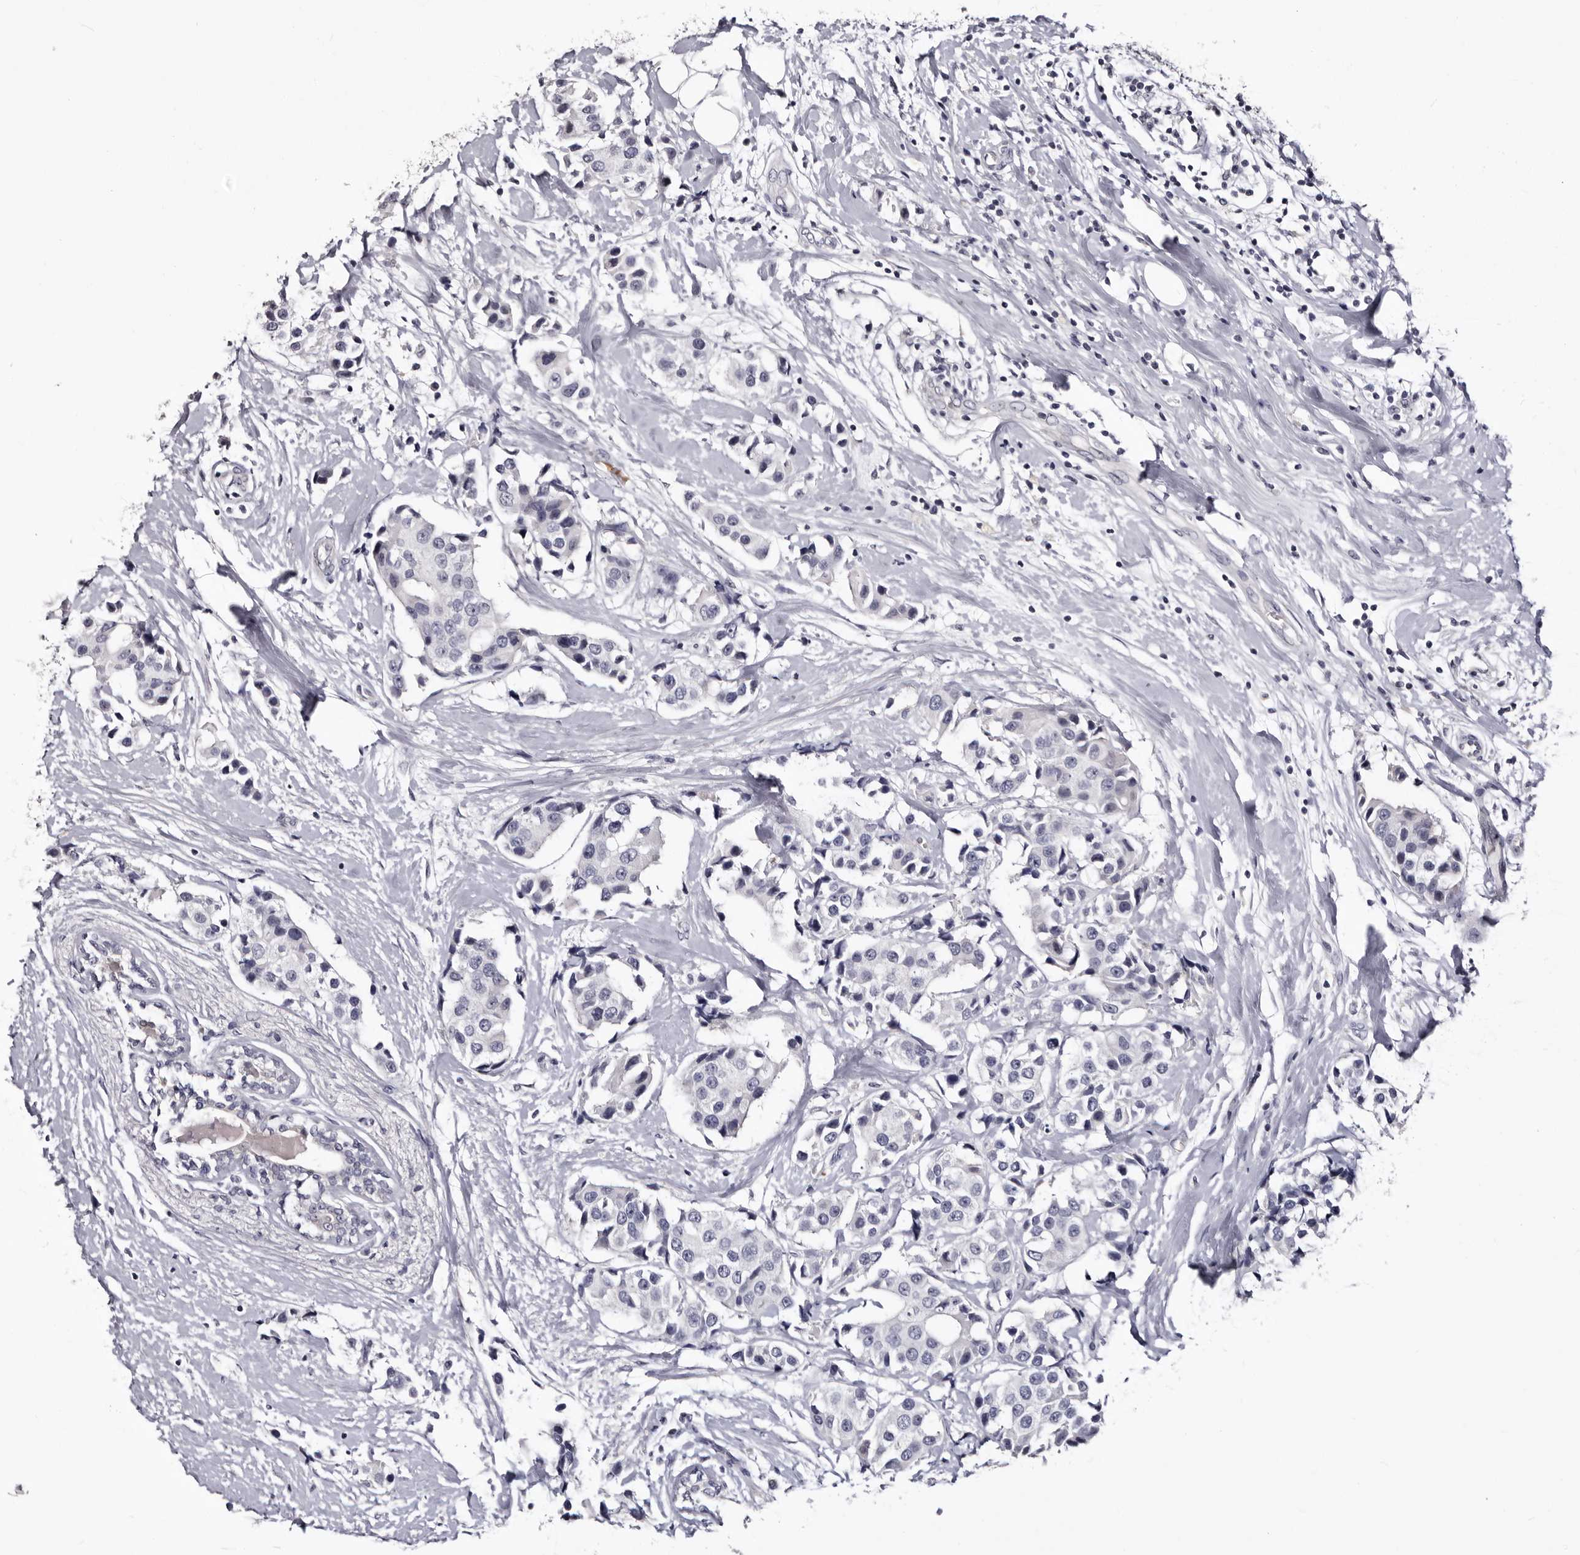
{"staining": {"intensity": "negative", "quantity": "none", "location": "none"}, "tissue": "breast cancer", "cell_type": "Tumor cells", "image_type": "cancer", "snomed": [{"axis": "morphology", "description": "Normal tissue, NOS"}, {"axis": "morphology", "description": "Duct carcinoma"}, {"axis": "topography", "description": "Breast"}], "caption": "Breast infiltrating ductal carcinoma stained for a protein using IHC reveals no expression tumor cells.", "gene": "BPGM", "patient": {"sex": "female", "age": 39}}